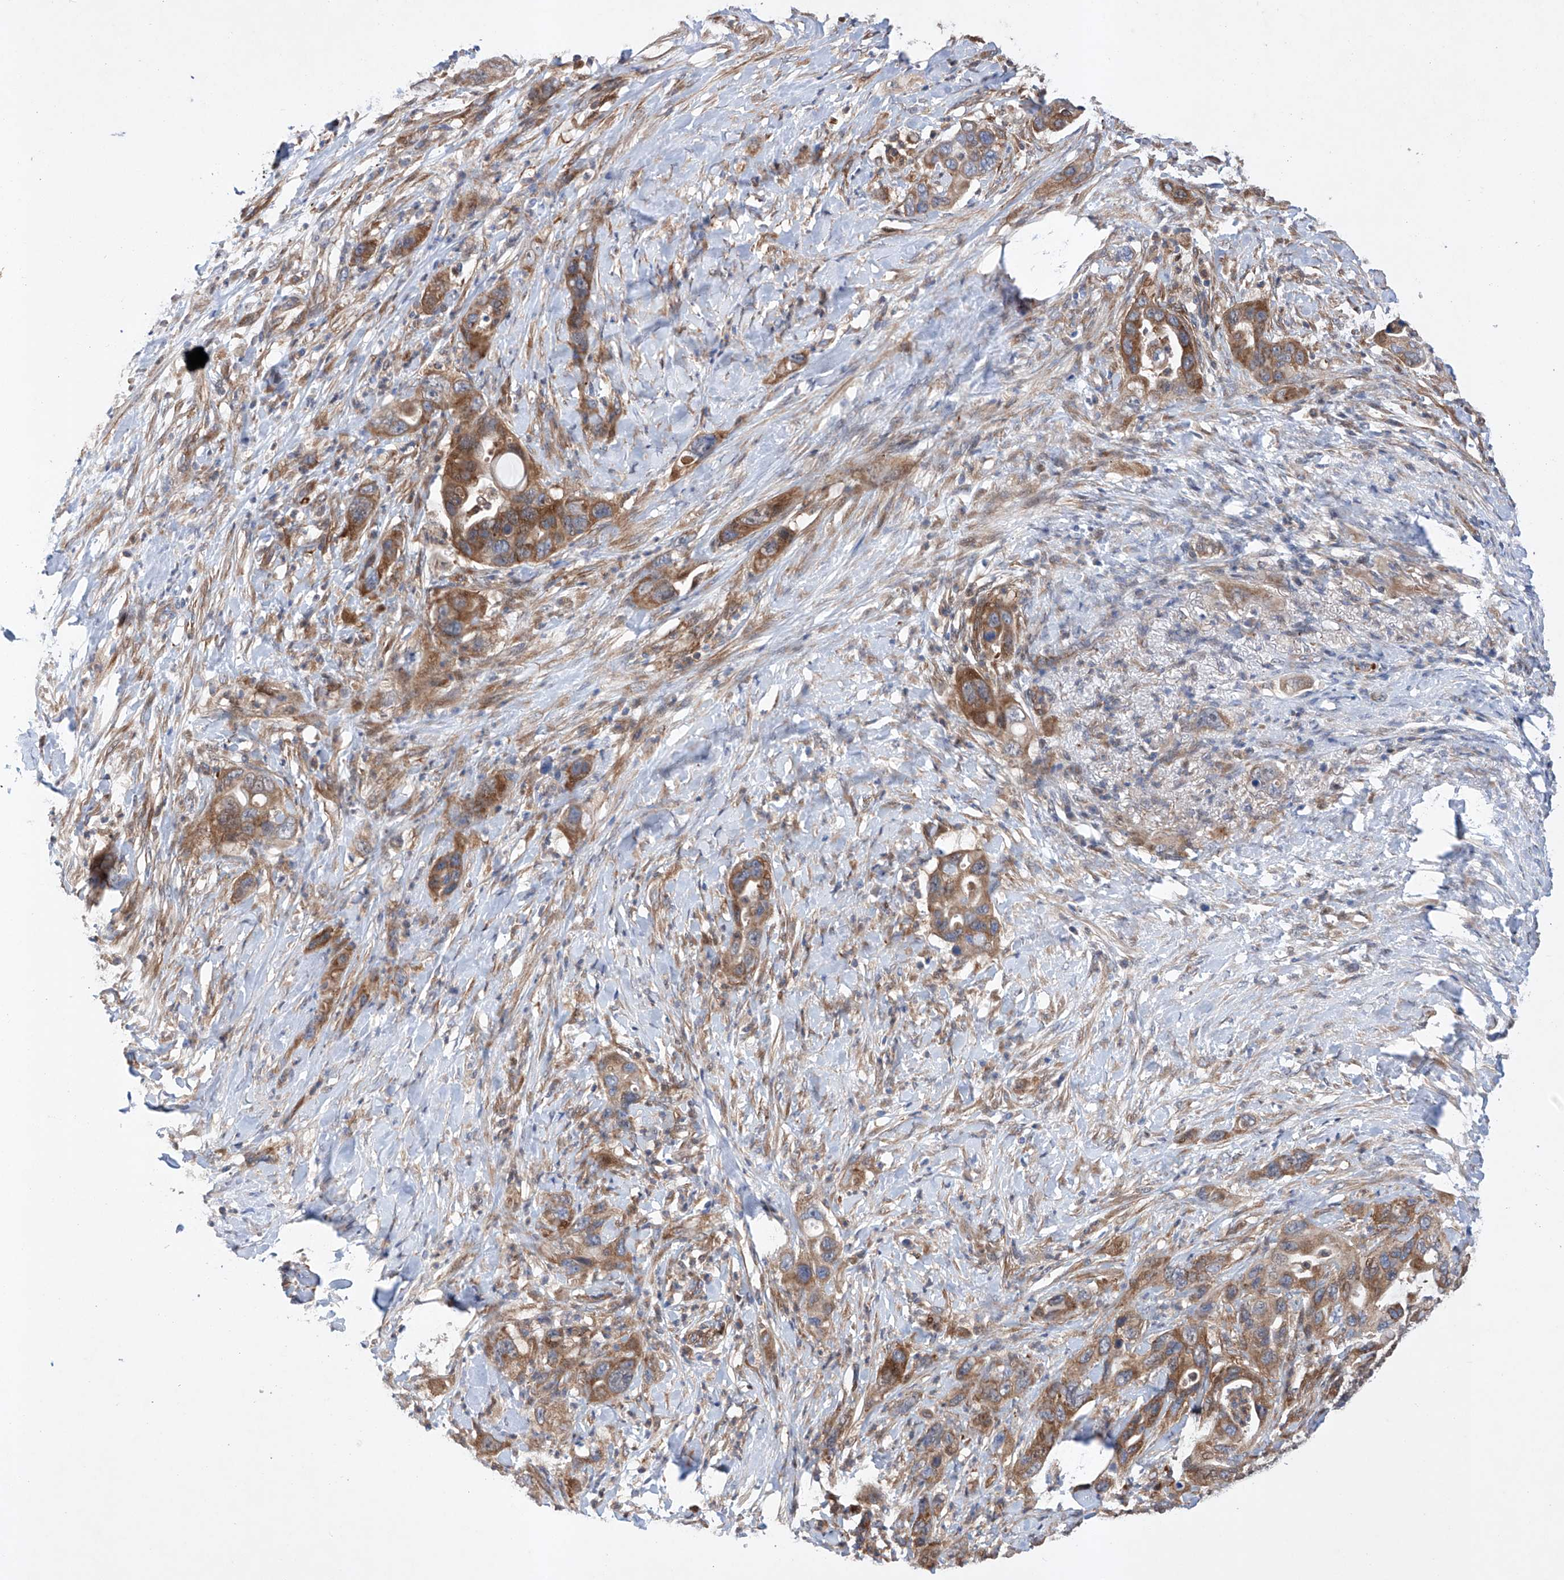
{"staining": {"intensity": "moderate", "quantity": ">75%", "location": "cytoplasmic/membranous"}, "tissue": "pancreatic cancer", "cell_type": "Tumor cells", "image_type": "cancer", "snomed": [{"axis": "morphology", "description": "Adenocarcinoma, NOS"}, {"axis": "topography", "description": "Pancreas"}], "caption": "Moderate cytoplasmic/membranous expression for a protein is present in approximately >75% of tumor cells of pancreatic cancer (adenocarcinoma) using immunohistochemistry.", "gene": "TIMM23", "patient": {"sex": "female", "age": 71}}